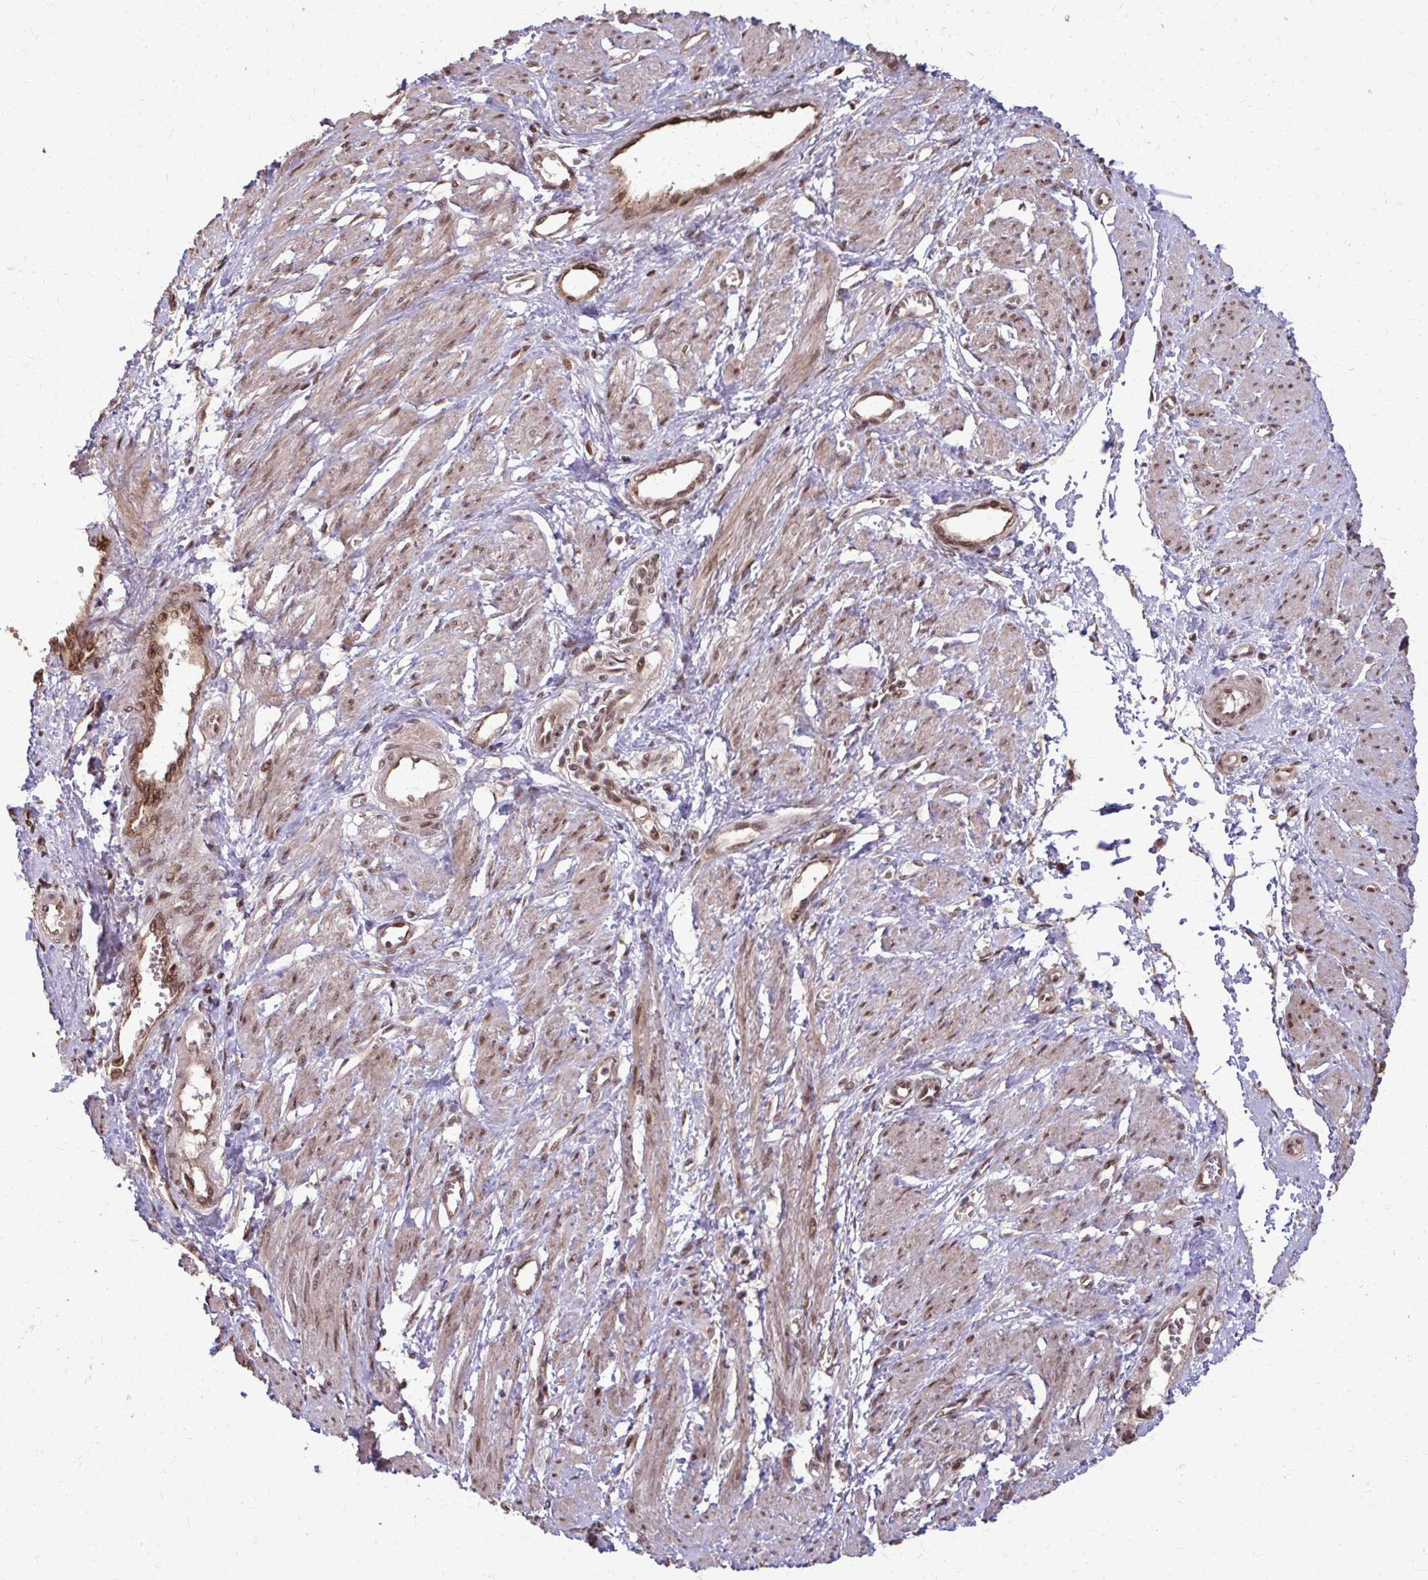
{"staining": {"intensity": "moderate", "quantity": ">75%", "location": "nuclear"}, "tissue": "smooth muscle", "cell_type": "Smooth muscle cells", "image_type": "normal", "snomed": [{"axis": "morphology", "description": "Normal tissue, NOS"}, {"axis": "topography", "description": "Smooth muscle"}, {"axis": "topography", "description": "Uterus"}], "caption": "Brown immunohistochemical staining in unremarkable human smooth muscle displays moderate nuclear staining in approximately >75% of smooth muscle cells.", "gene": "SS18", "patient": {"sex": "female", "age": 39}}